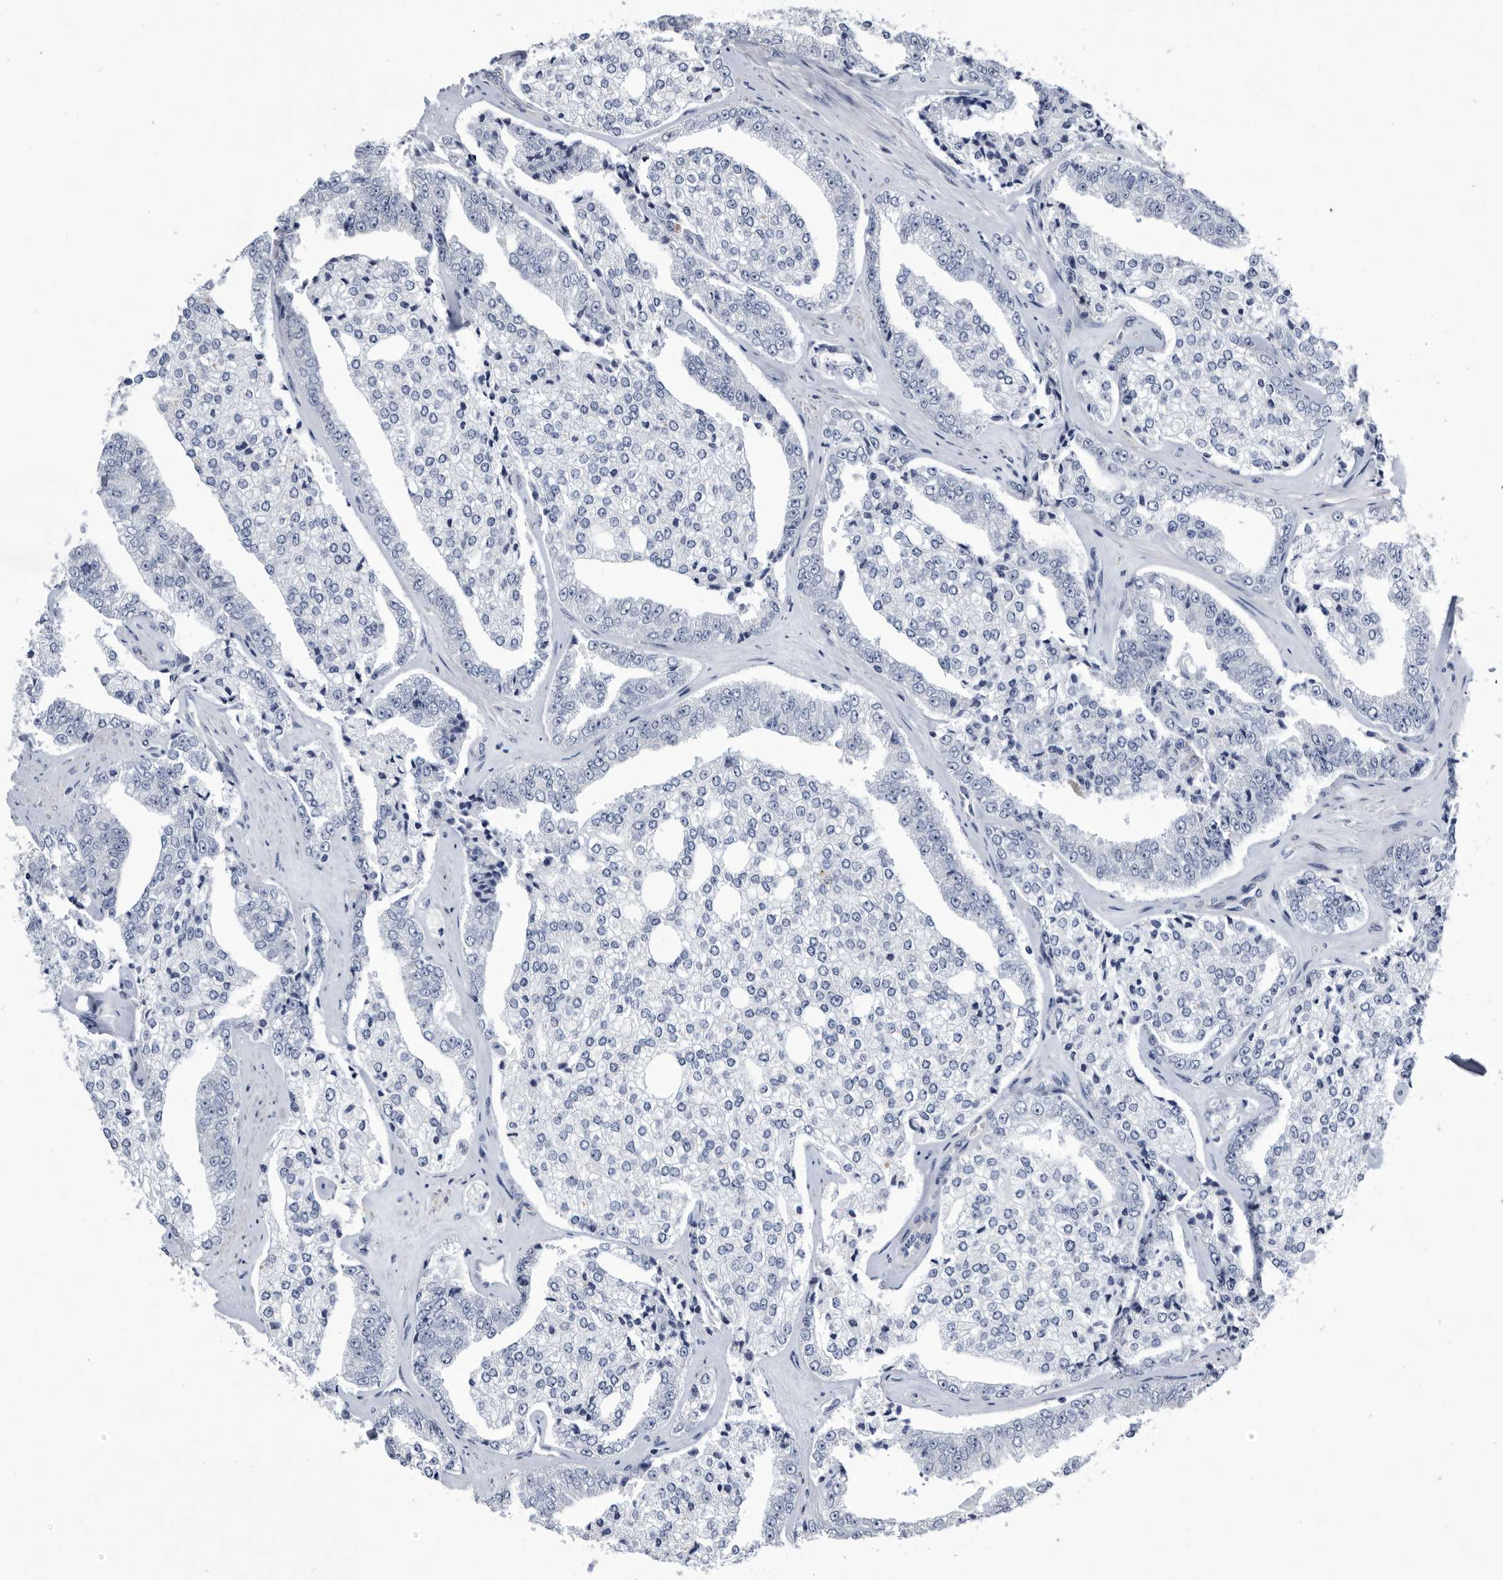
{"staining": {"intensity": "negative", "quantity": "none", "location": "none"}, "tissue": "prostate cancer", "cell_type": "Tumor cells", "image_type": "cancer", "snomed": [{"axis": "morphology", "description": "Adenocarcinoma, High grade"}, {"axis": "topography", "description": "Prostate"}], "caption": "This histopathology image is of high-grade adenocarcinoma (prostate) stained with immunohistochemistry (IHC) to label a protein in brown with the nuclei are counter-stained blue. There is no positivity in tumor cells.", "gene": "BTBD6", "patient": {"sex": "male", "age": 71}}